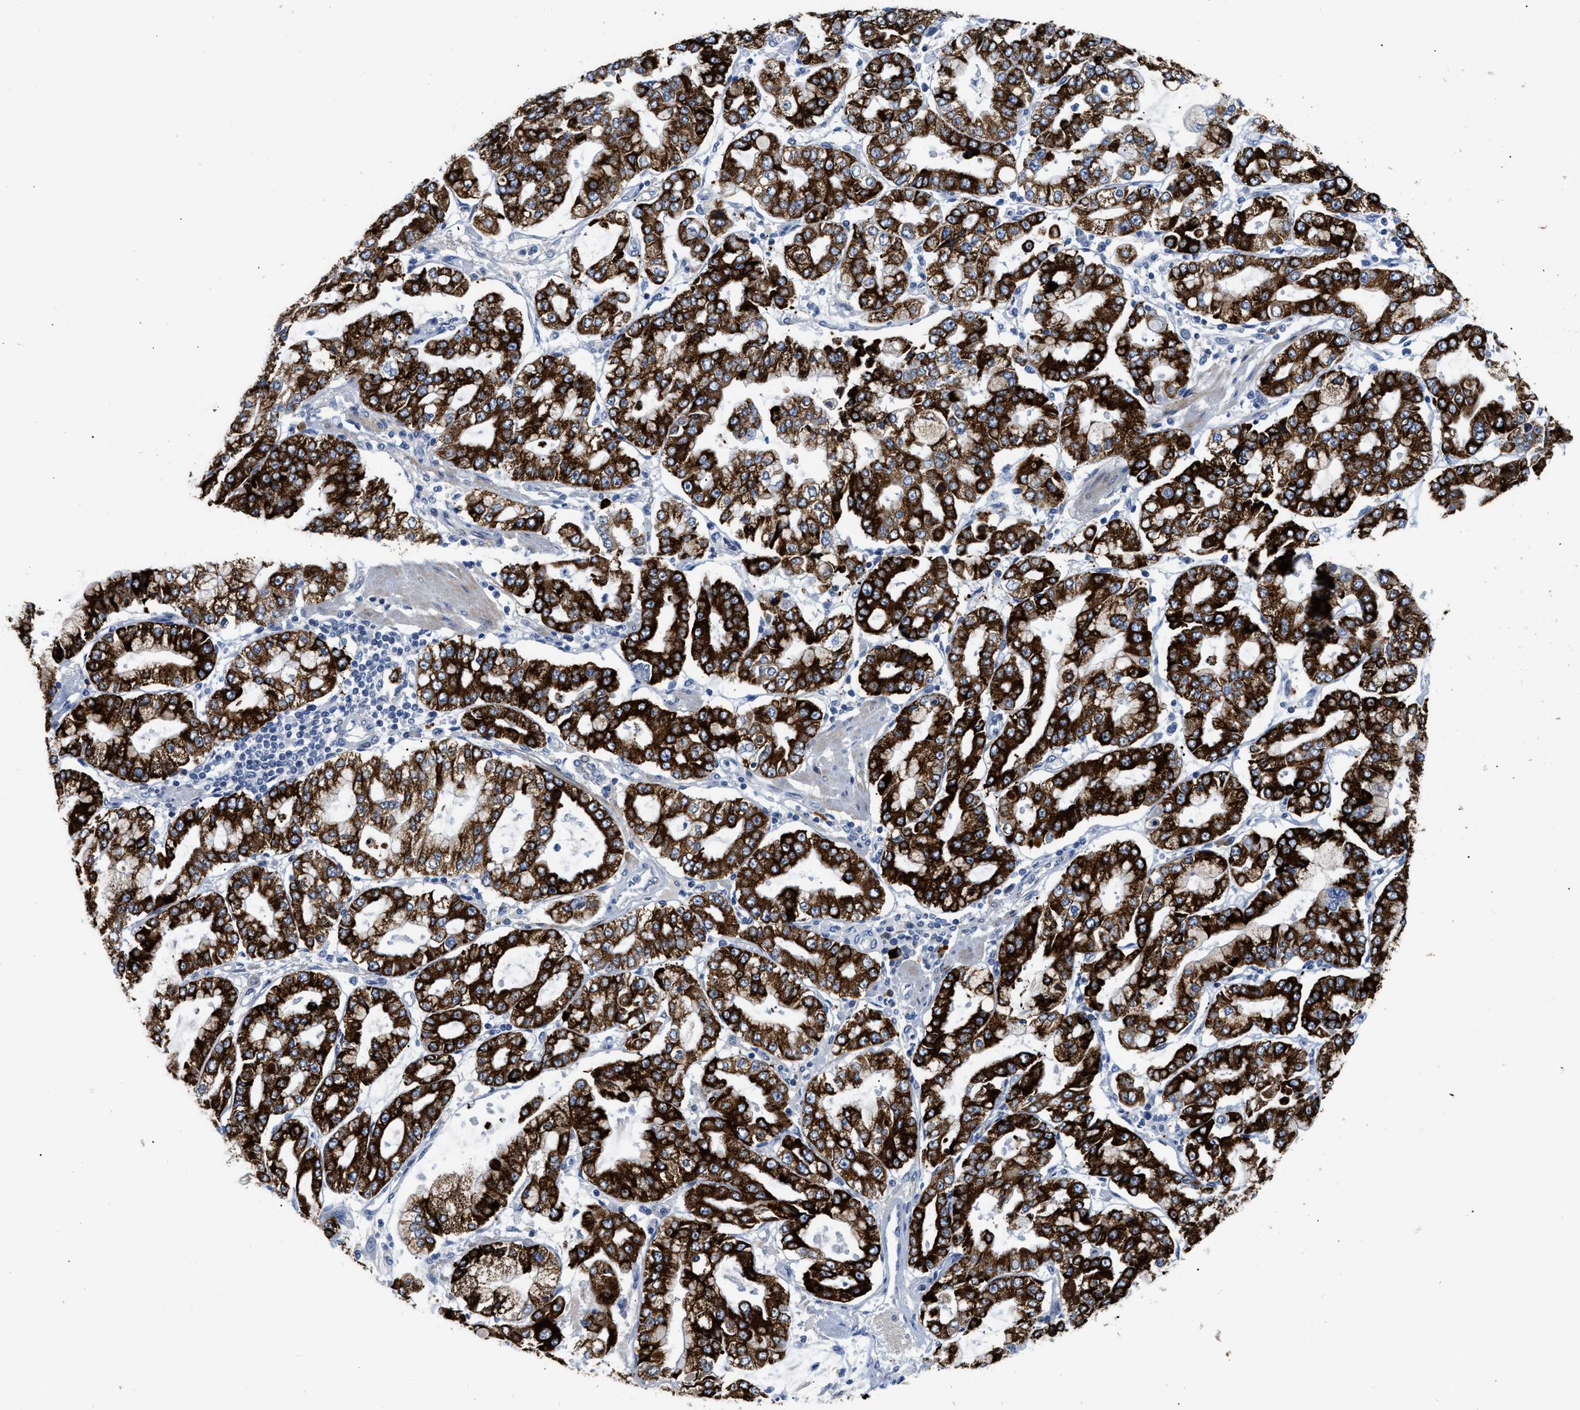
{"staining": {"intensity": "strong", "quantity": ">75%", "location": "cytoplasmic/membranous"}, "tissue": "stomach cancer", "cell_type": "Tumor cells", "image_type": "cancer", "snomed": [{"axis": "morphology", "description": "Adenocarcinoma, NOS"}, {"axis": "topography", "description": "Stomach"}], "caption": "Immunohistochemical staining of adenocarcinoma (stomach) displays high levels of strong cytoplasmic/membranous protein expression in approximately >75% of tumor cells.", "gene": "OR9K2", "patient": {"sex": "male", "age": 76}}